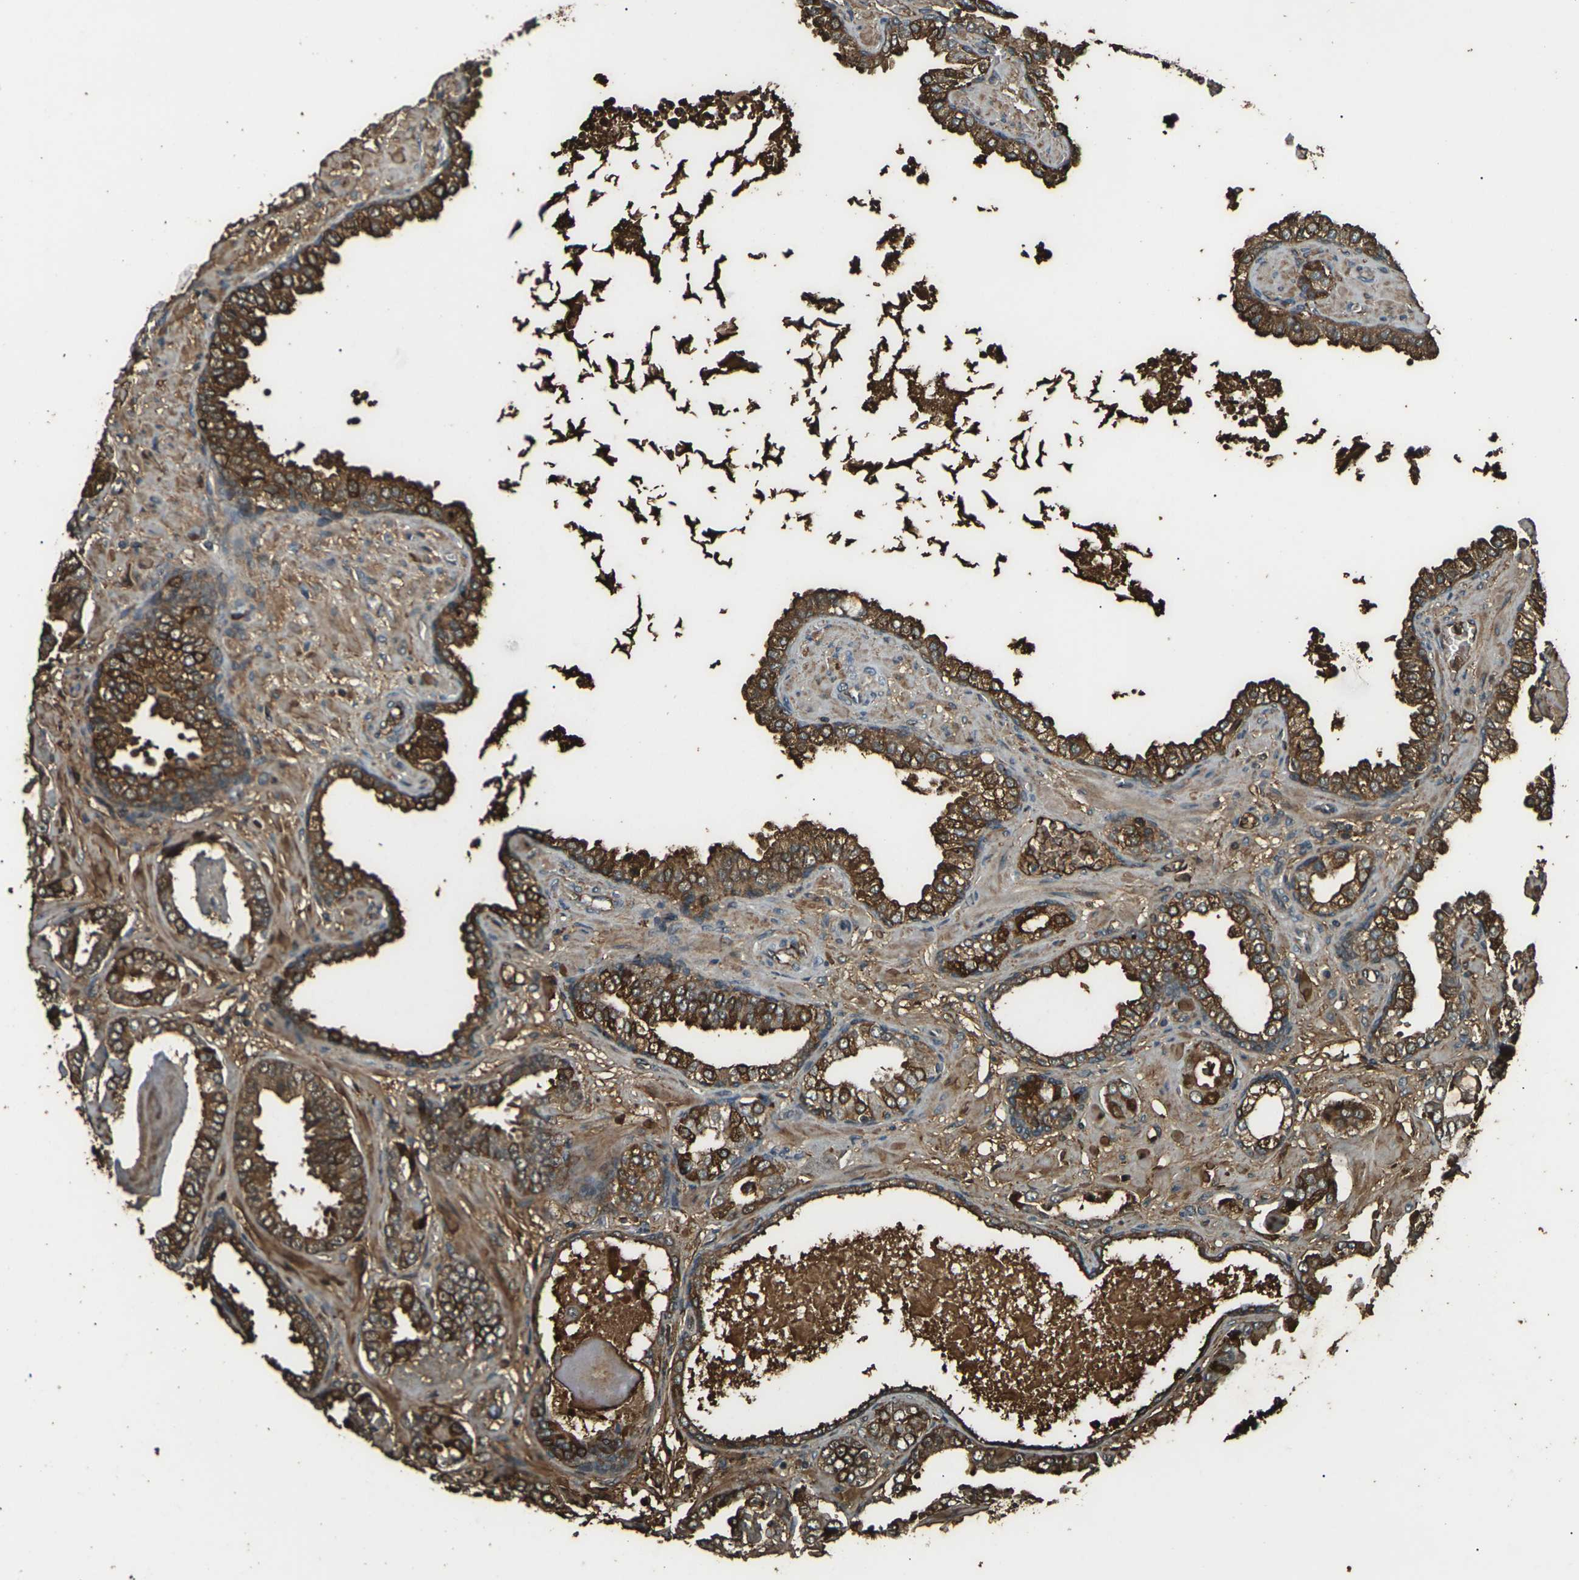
{"staining": {"intensity": "moderate", "quantity": ">75%", "location": "cytoplasmic/membranous"}, "tissue": "prostate cancer", "cell_type": "Tumor cells", "image_type": "cancer", "snomed": [{"axis": "morphology", "description": "Adenocarcinoma, Low grade"}, {"axis": "topography", "description": "Prostate"}], "caption": "An image of prostate cancer stained for a protein demonstrates moderate cytoplasmic/membranous brown staining in tumor cells.", "gene": "CYP1B1", "patient": {"sex": "male", "age": 53}}